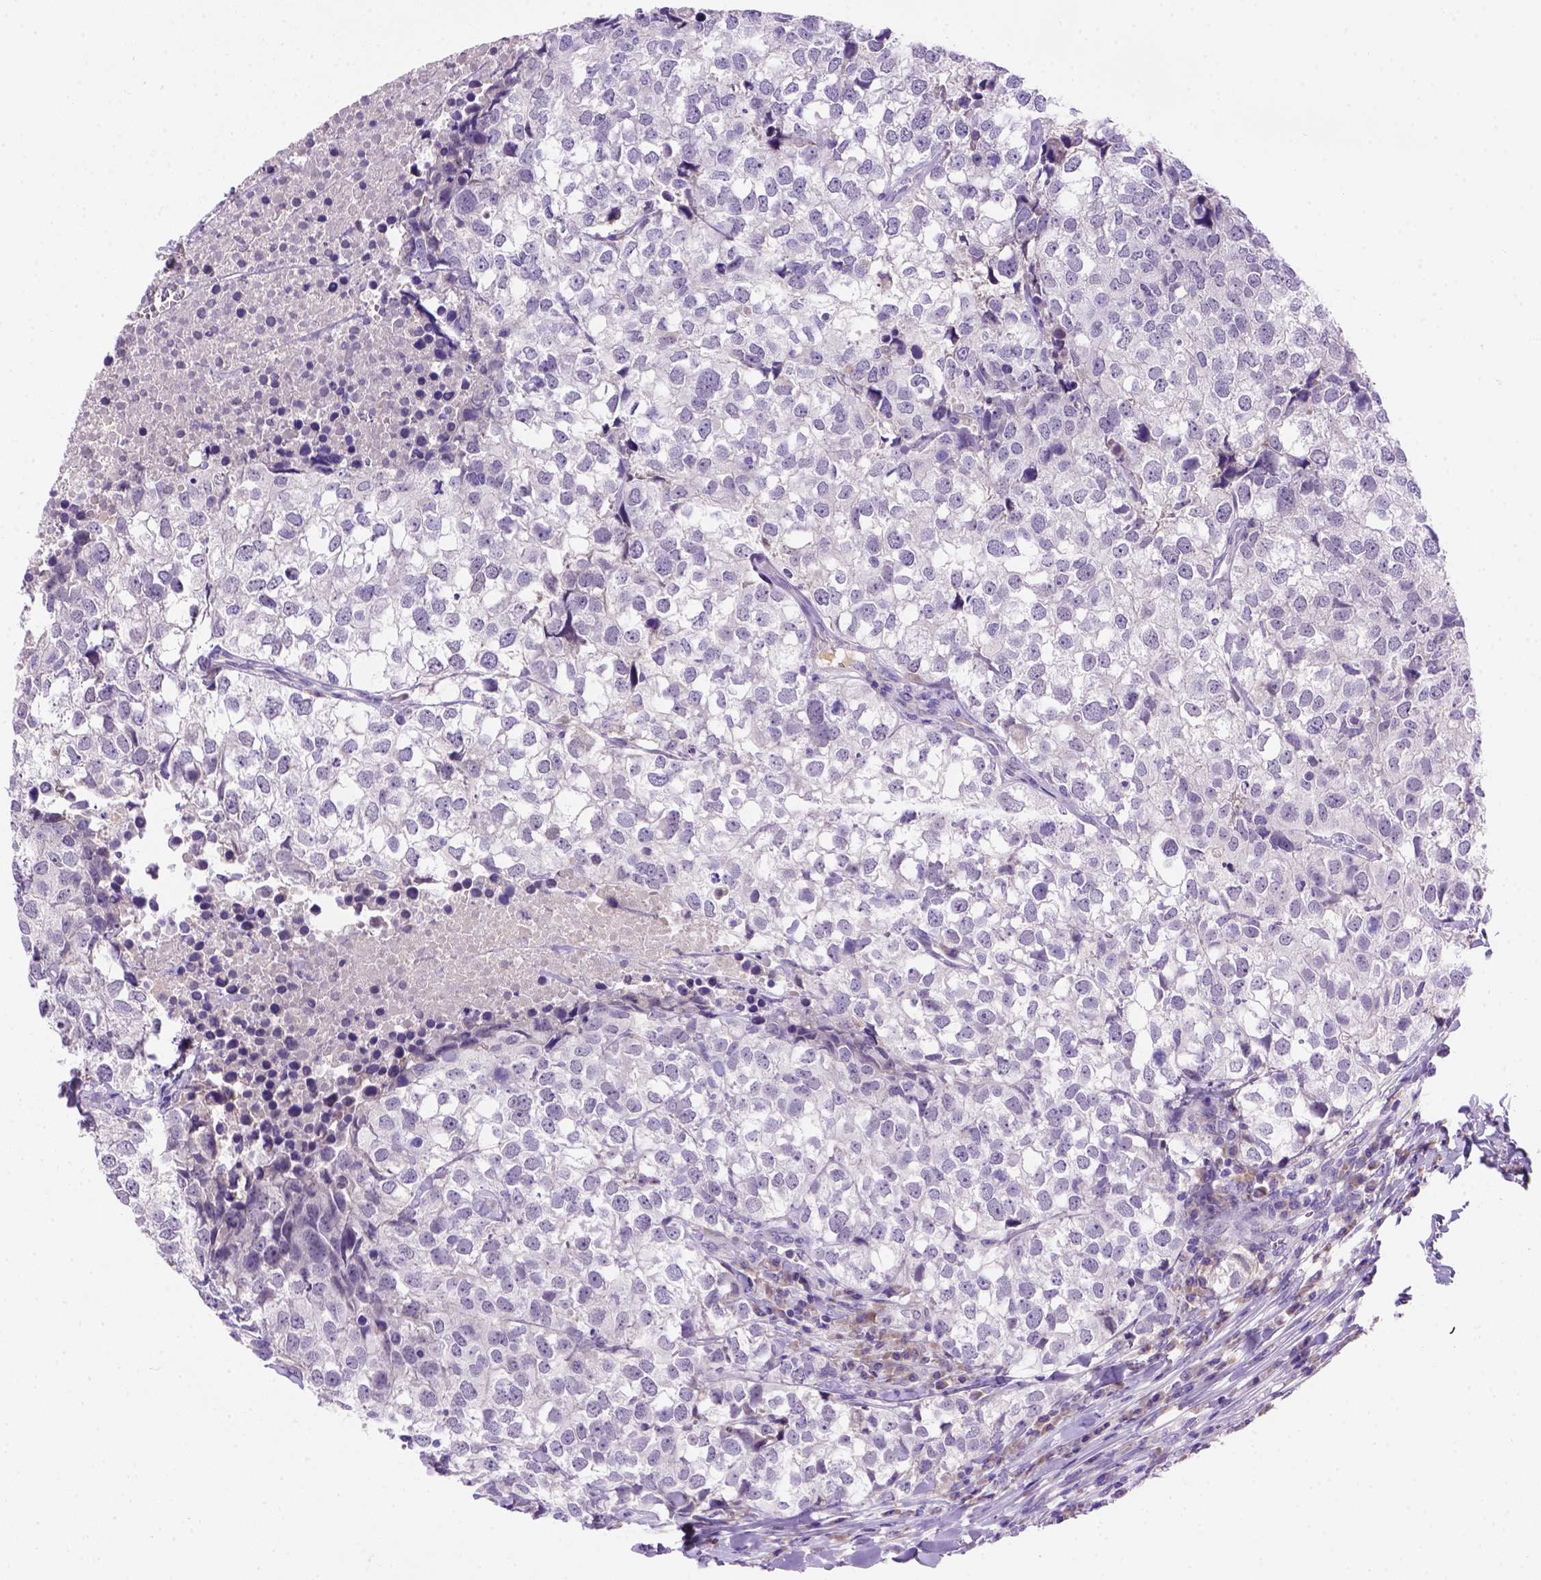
{"staining": {"intensity": "negative", "quantity": "none", "location": "none"}, "tissue": "breast cancer", "cell_type": "Tumor cells", "image_type": "cancer", "snomed": [{"axis": "morphology", "description": "Duct carcinoma"}, {"axis": "topography", "description": "Breast"}], "caption": "Intraductal carcinoma (breast) stained for a protein using immunohistochemistry exhibits no staining tumor cells.", "gene": "FAM81B", "patient": {"sex": "female", "age": 30}}